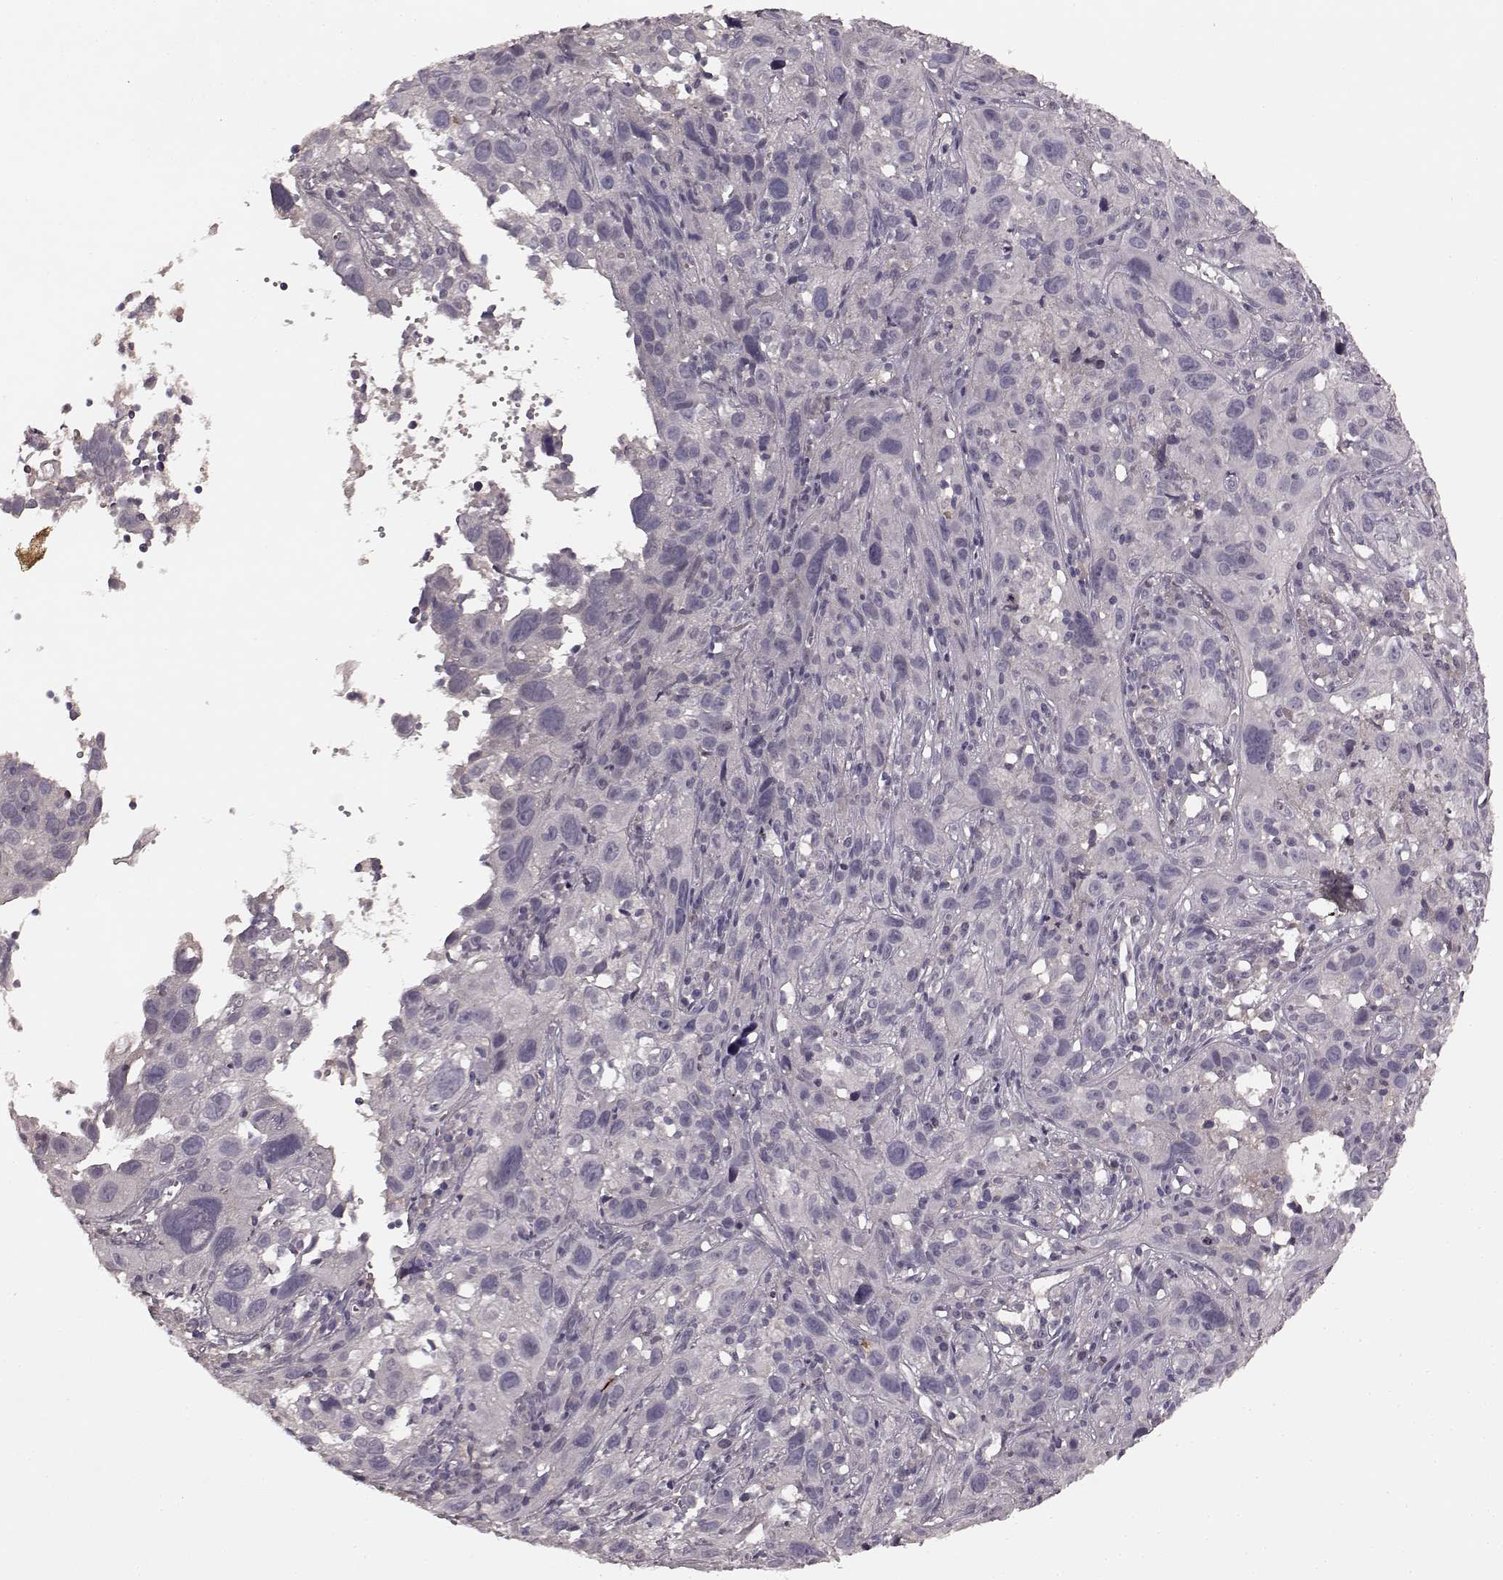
{"staining": {"intensity": "negative", "quantity": "none", "location": "none"}, "tissue": "cervical cancer", "cell_type": "Tumor cells", "image_type": "cancer", "snomed": [{"axis": "morphology", "description": "Squamous cell carcinoma, NOS"}, {"axis": "topography", "description": "Cervix"}], "caption": "There is no significant positivity in tumor cells of cervical cancer (squamous cell carcinoma).", "gene": "SLC22A18", "patient": {"sex": "female", "age": 37}}